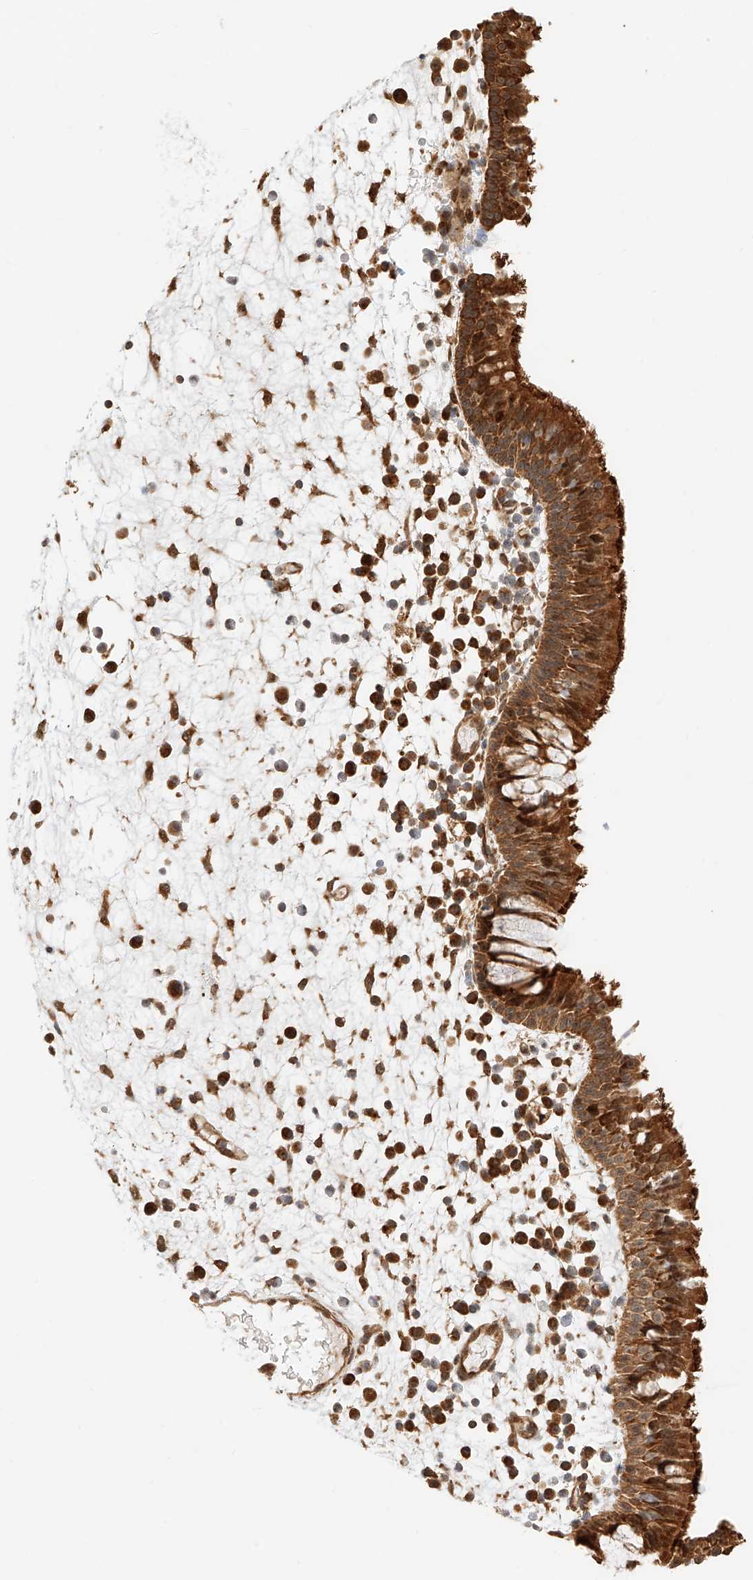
{"staining": {"intensity": "strong", "quantity": ">75%", "location": "cytoplasmic/membranous"}, "tissue": "nasopharynx", "cell_type": "Respiratory epithelial cells", "image_type": "normal", "snomed": [{"axis": "morphology", "description": "Normal tissue, NOS"}, {"axis": "morphology", "description": "Inflammation, NOS"}, {"axis": "morphology", "description": "Malignant melanoma, Metastatic site"}, {"axis": "topography", "description": "Nasopharynx"}], "caption": "Immunohistochemistry (IHC) staining of unremarkable nasopharynx, which reveals high levels of strong cytoplasmic/membranous expression in approximately >75% of respiratory epithelial cells indicating strong cytoplasmic/membranous protein expression. The staining was performed using DAB (3,3'-diaminobenzidine) (brown) for protein detection and nuclei were counterstained in hematoxylin (blue).", "gene": "EIF4H", "patient": {"sex": "male", "age": 70}}